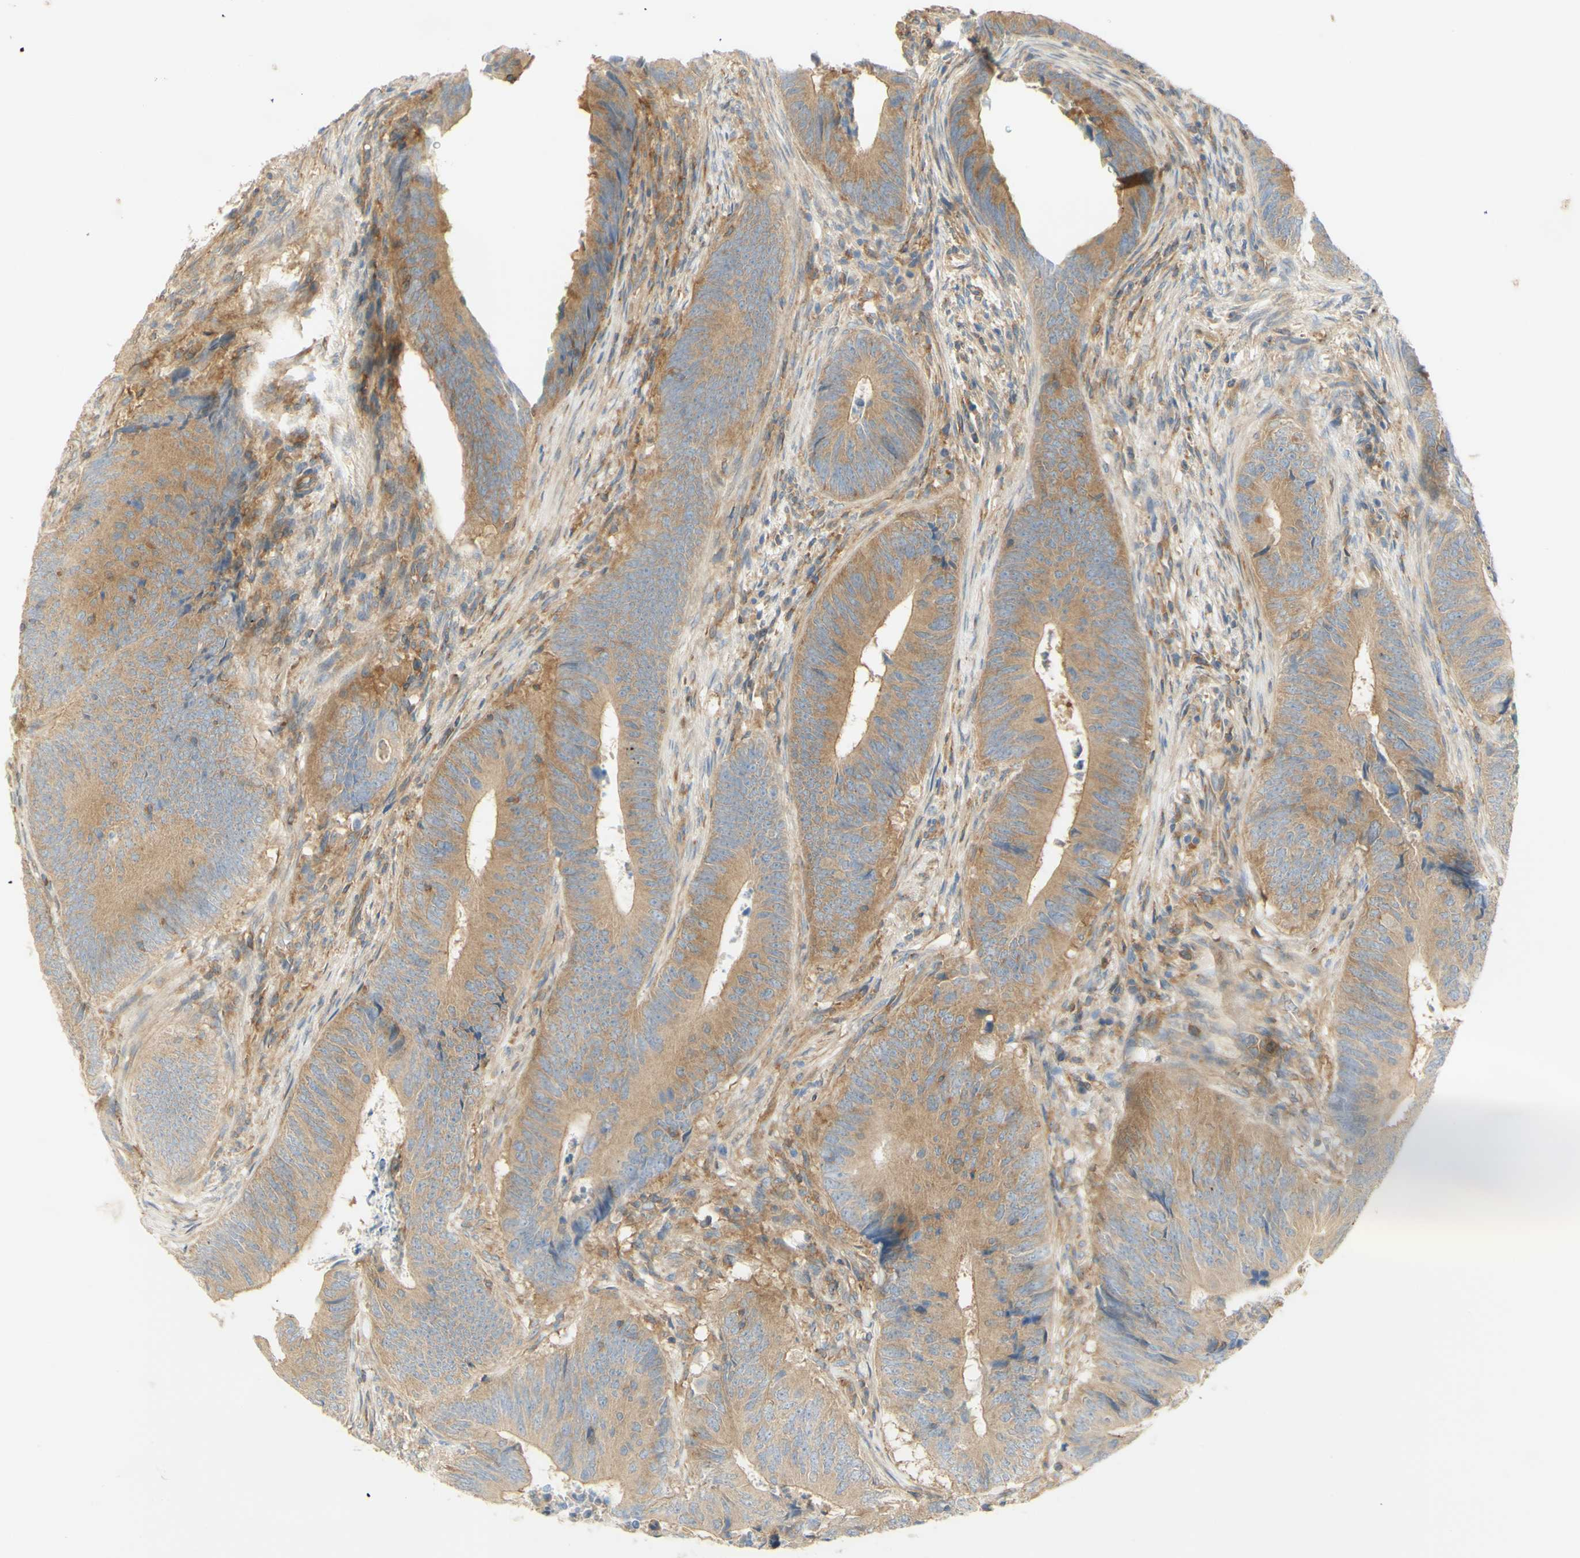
{"staining": {"intensity": "moderate", "quantity": ">75%", "location": "cytoplasmic/membranous"}, "tissue": "colorectal cancer", "cell_type": "Tumor cells", "image_type": "cancer", "snomed": [{"axis": "morphology", "description": "Normal tissue, NOS"}, {"axis": "morphology", "description": "Adenocarcinoma, NOS"}, {"axis": "topography", "description": "Colon"}], "caption": "This photomicrograph exhibits adenocarcinoma (colorectal) stained with immunohistochemistry to label a protein in brown. The cytoplasmic/membranous of tumor cells show moderate positivity for the protein. Nuclei are counter-stained blue.", "gene": "IKBKG", "patient": {"sex": "male", "age": 56}}